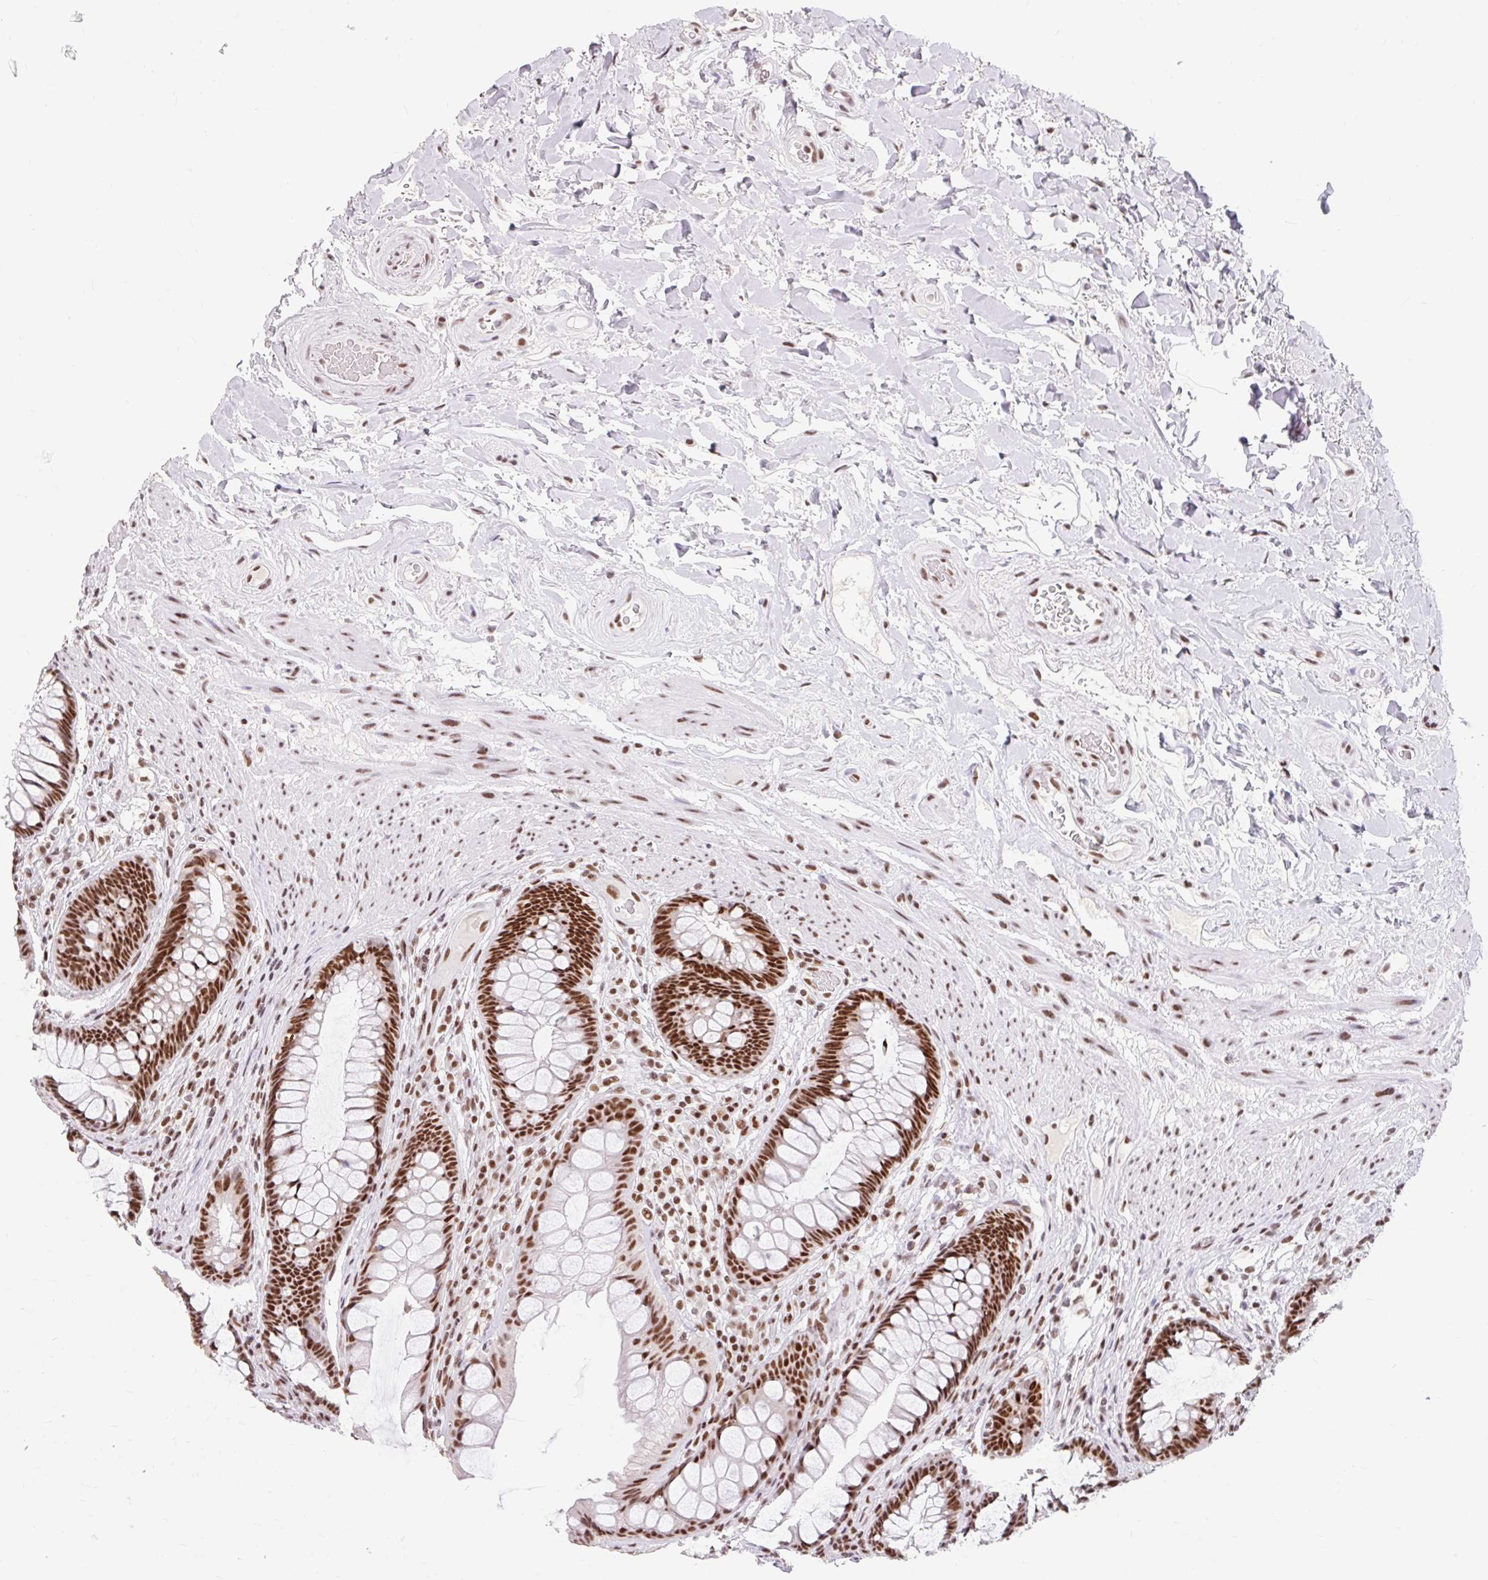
{"staining": {"intensity": "strong", "quantity": ">75%", "location": "nuclear"}, "tissue": "rectum", "cell_type": "Glandular cells", "image_type": "normal", "snomed": [{"axis": "morphology", "description": "Normal tissue, NOS"}, {"axis": "topography", "description": "Rectum"}], "caption": "Protein expression analysis of normal rectum displays strong nuclear positivity in about >75% of glandular cells. Using DAB (brown) and hematoxylin (blue) stains, captured at high magnification using brightfield microscopy.", "gene": "SRSF10", "patient": {"sex": "male", "age": 74}}